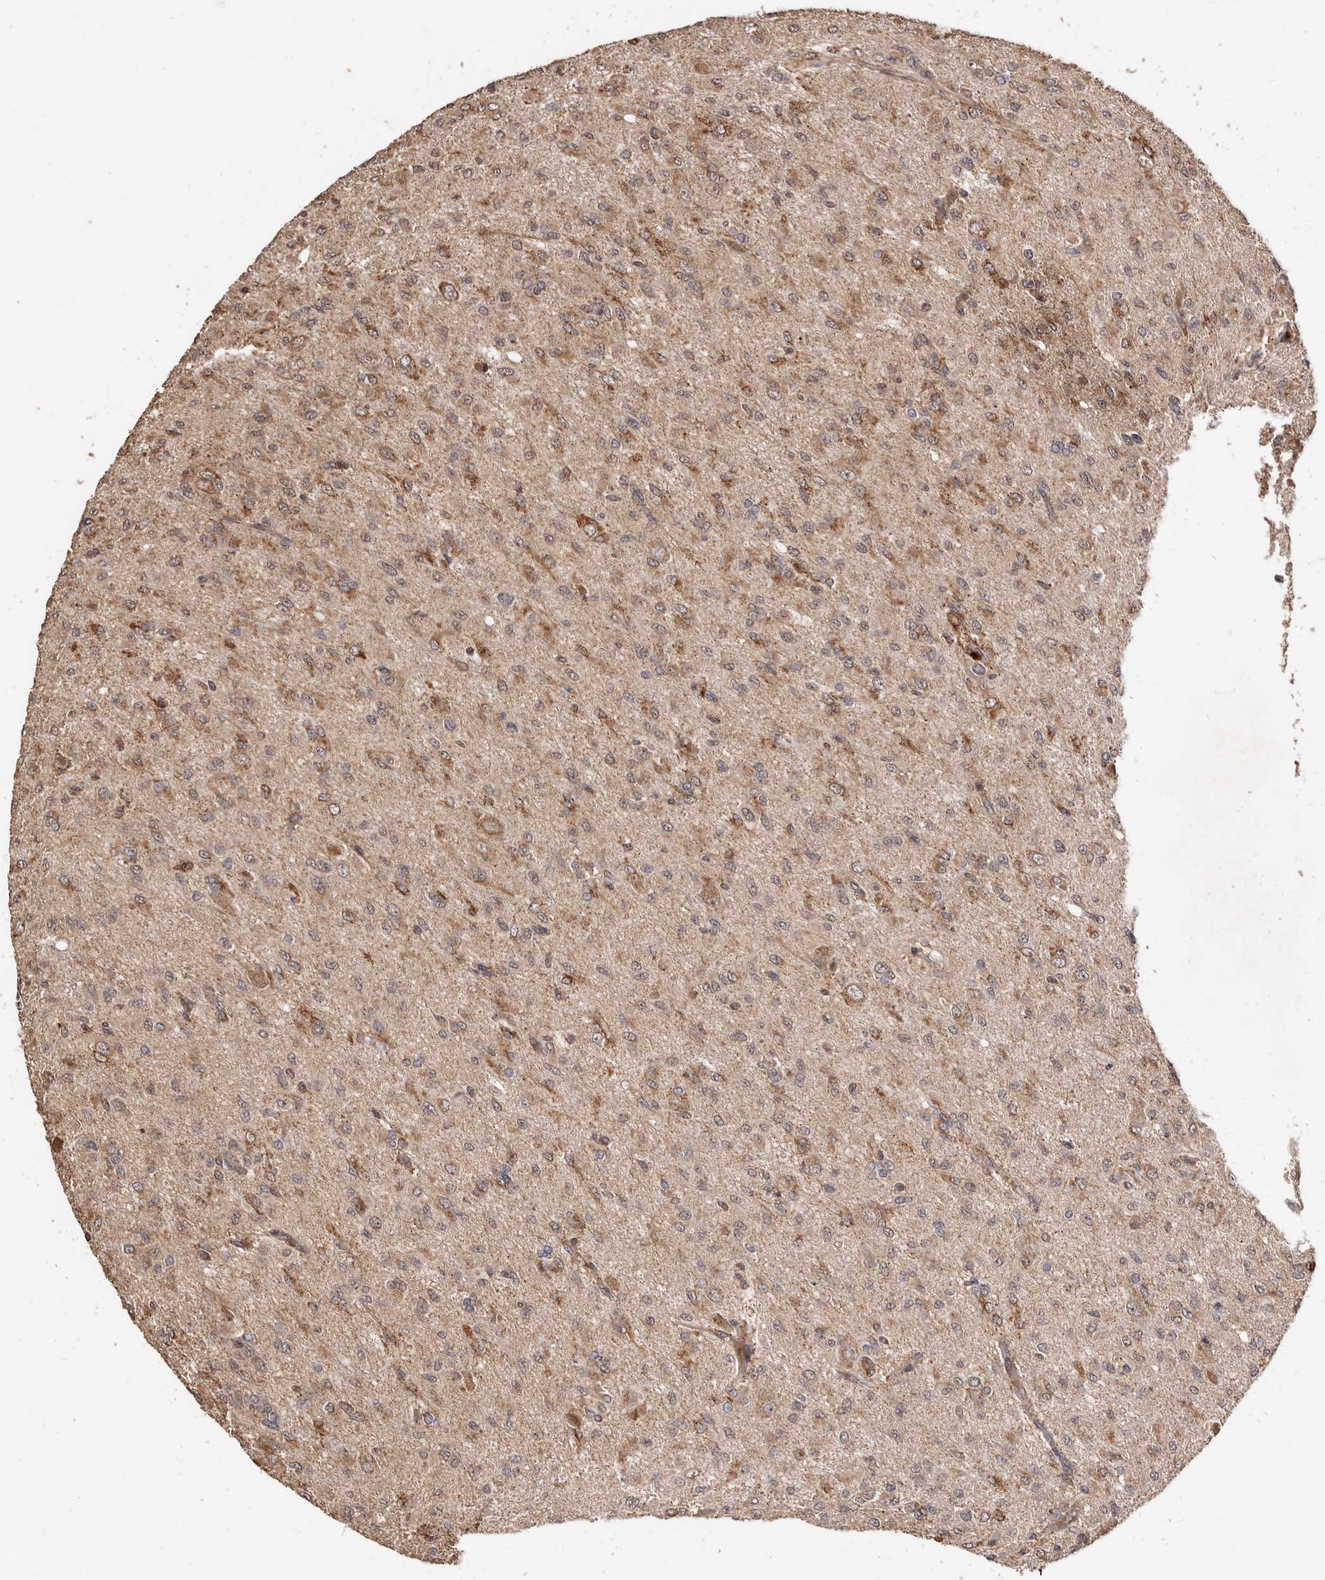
{"staining": {"intensity": "moderate", "quantity": ">75%", "location": "cytoplasmic/membranous"}, "tissue": "glioma", "cell_type": "Tumor cells", "image_type": "cancer", "snomed": [{"axis": "morphology", "description": "Glioma, malignant, High grade"}, {"axis": "topography", "description": "Brain"}], "caption": "DAB (3,3'-diaminobenzidine) immunohistochemical staining of human glioma exhibits moderate cytoplasmic/membranous protein staining in about >75% of tumor cells.", "gene": "AKAP7", "patient": {"sex": "female", "age": 59}}